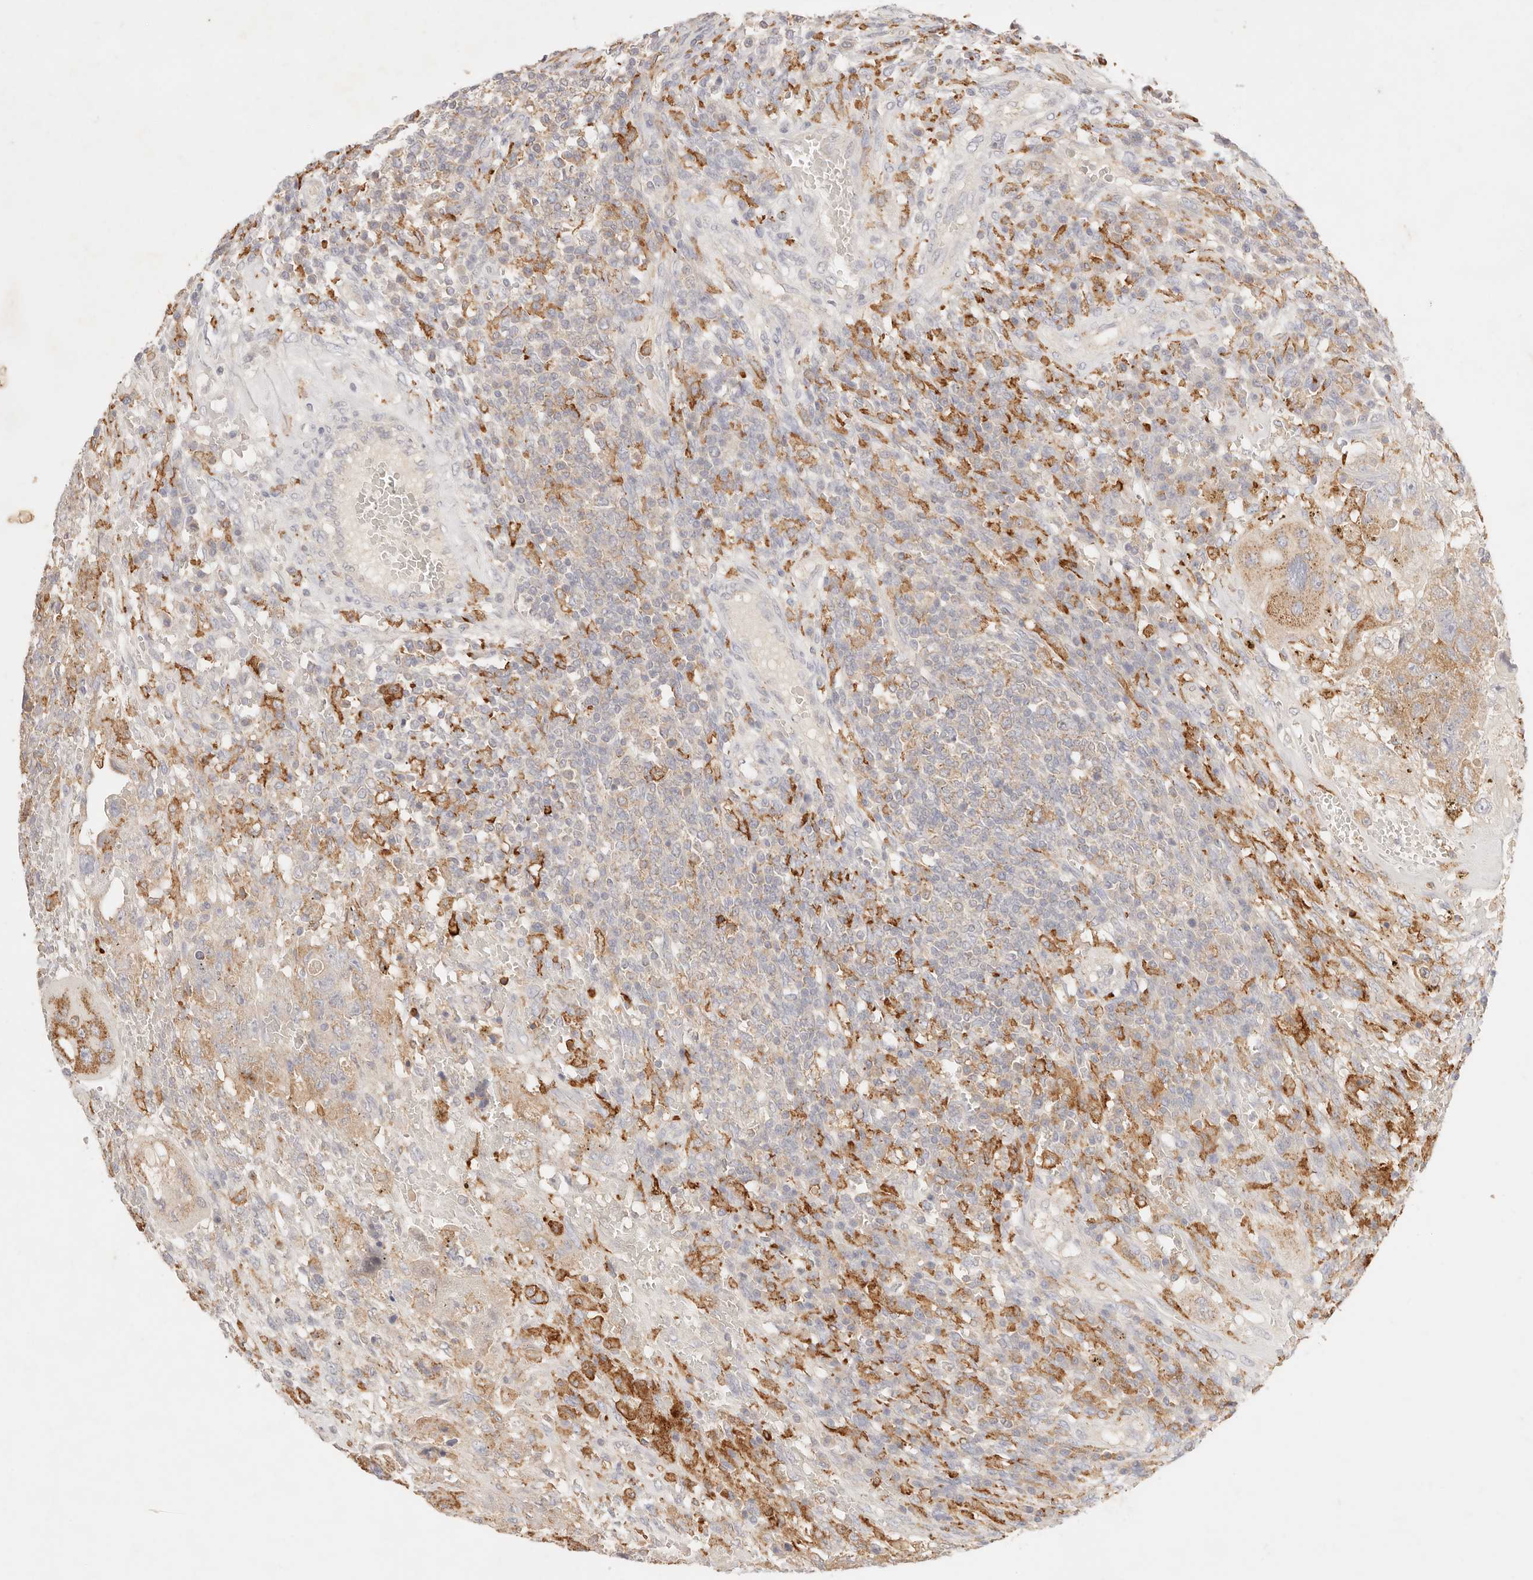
{"staining": {"intensity": "moderate", "quantity": ">75%", "location": "cytoplasmic/membranous"}, "tissue": "testis cancer", "cell_type": "Tumor cells", "image_type": "cancer", "snomed": [{"axis": "morphology", "description": "Carcinoma, Embryonal, NOS"}, {"axis": "topography", "description": "Testis"}], "caption": "Human testis cancer stained with a protein marker exhibits moderate staining in tumor cells.", "gene": "HK2", "patient": {"sex": "male", "age": 26}}